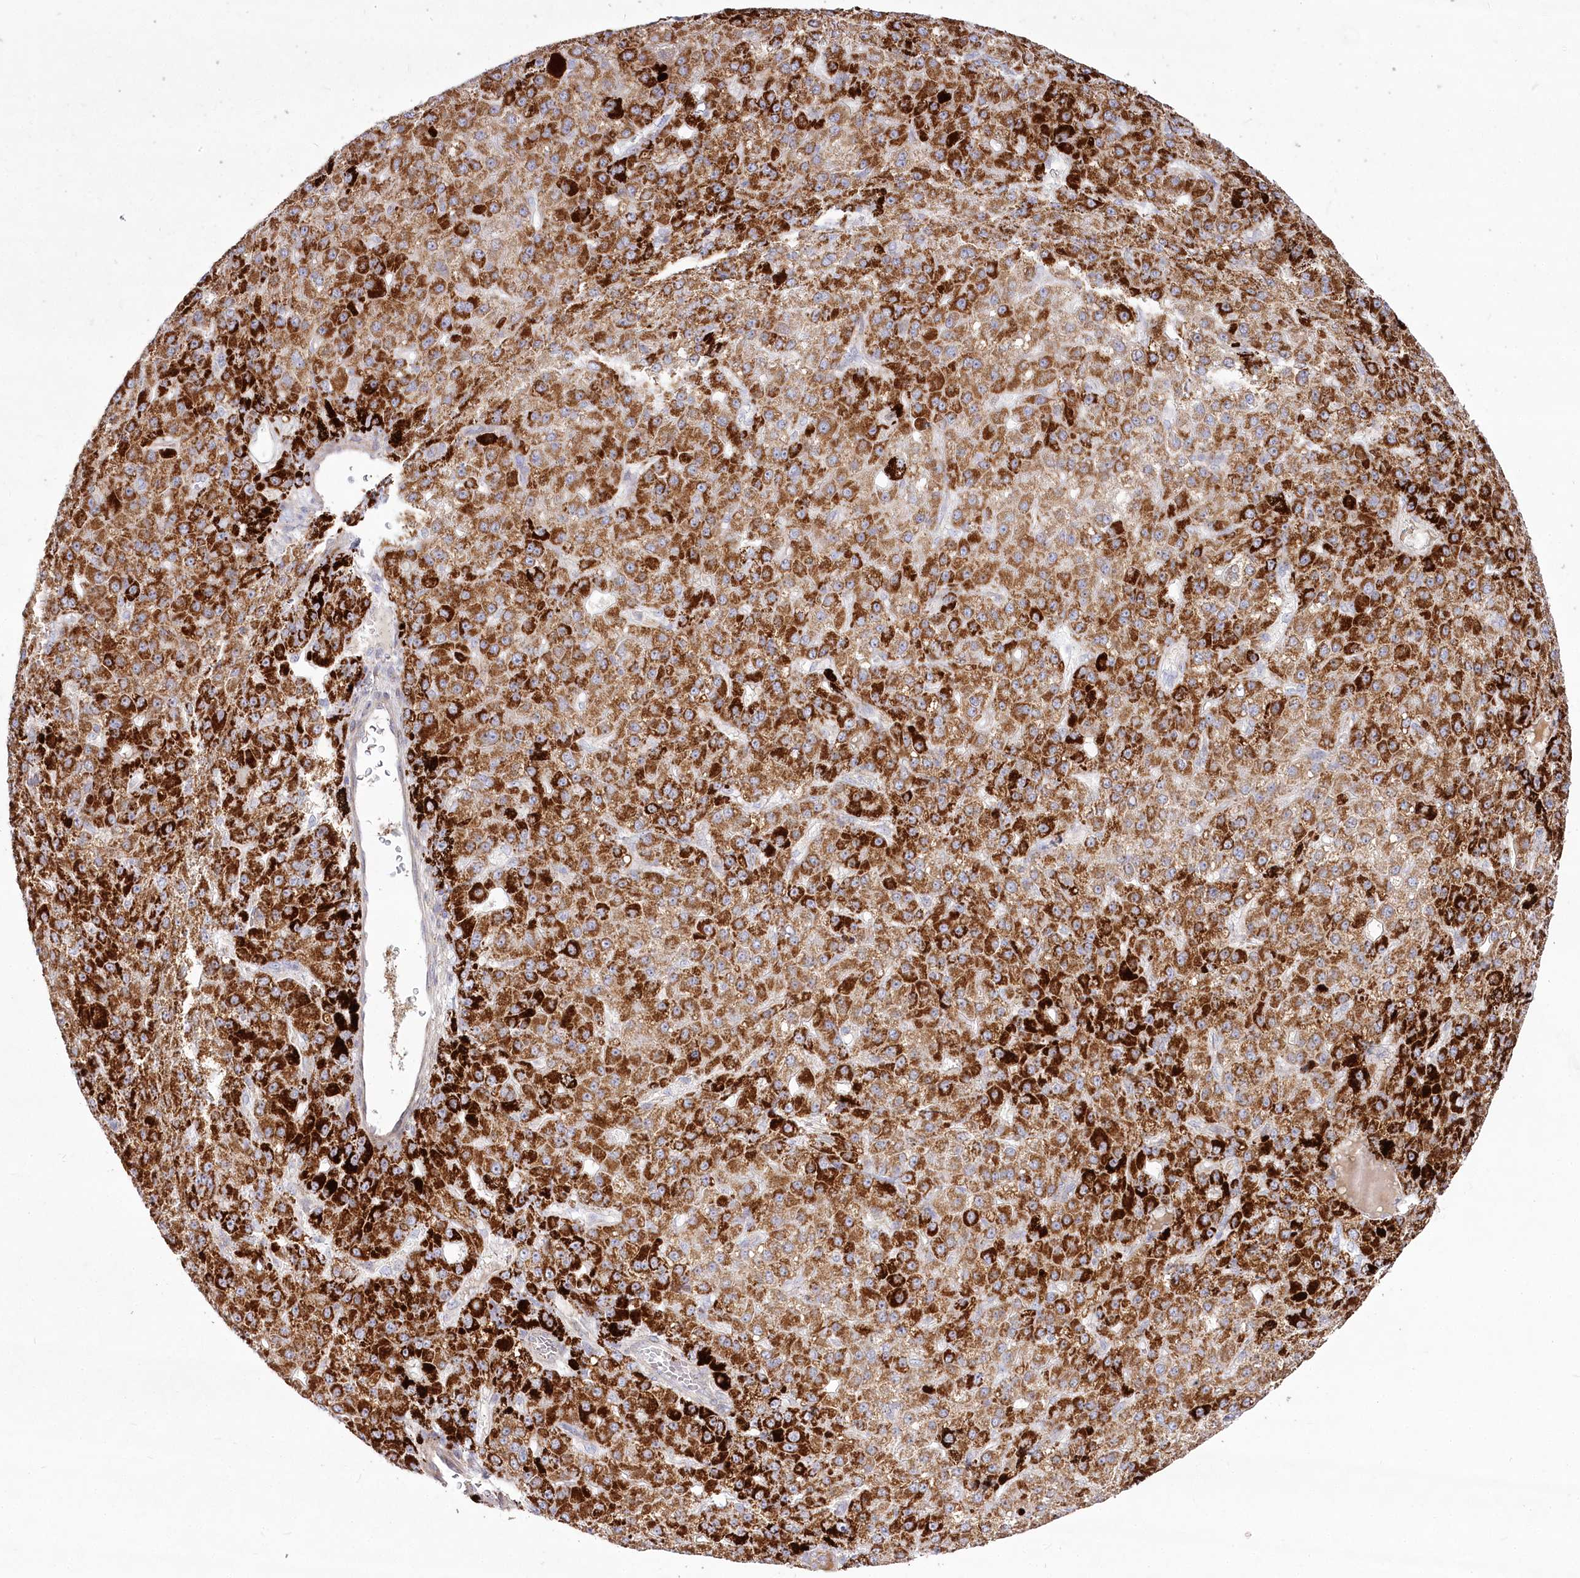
{"staining": {"intensity": "strong", "quantity": ">75%", "location": "cytoplasmic/membranous"}, "tissue": "liver cancer", "cell_type": "Tumor cells", "image_type": "cancer", "snomed": [{"axis": "morphology", "description": "Carcinoma, Hepatocellular, NOS"}, {"axis": "topography", "description": "Liver"}], "caption": "A high amount of strong cytoplasmic/membranous staining is present in approximately >75% of tumor cells in hepatocellular carcinoma (liver) tissue.", "gene": "CEP164", "patient": {"sex": "male", "age": 67}}